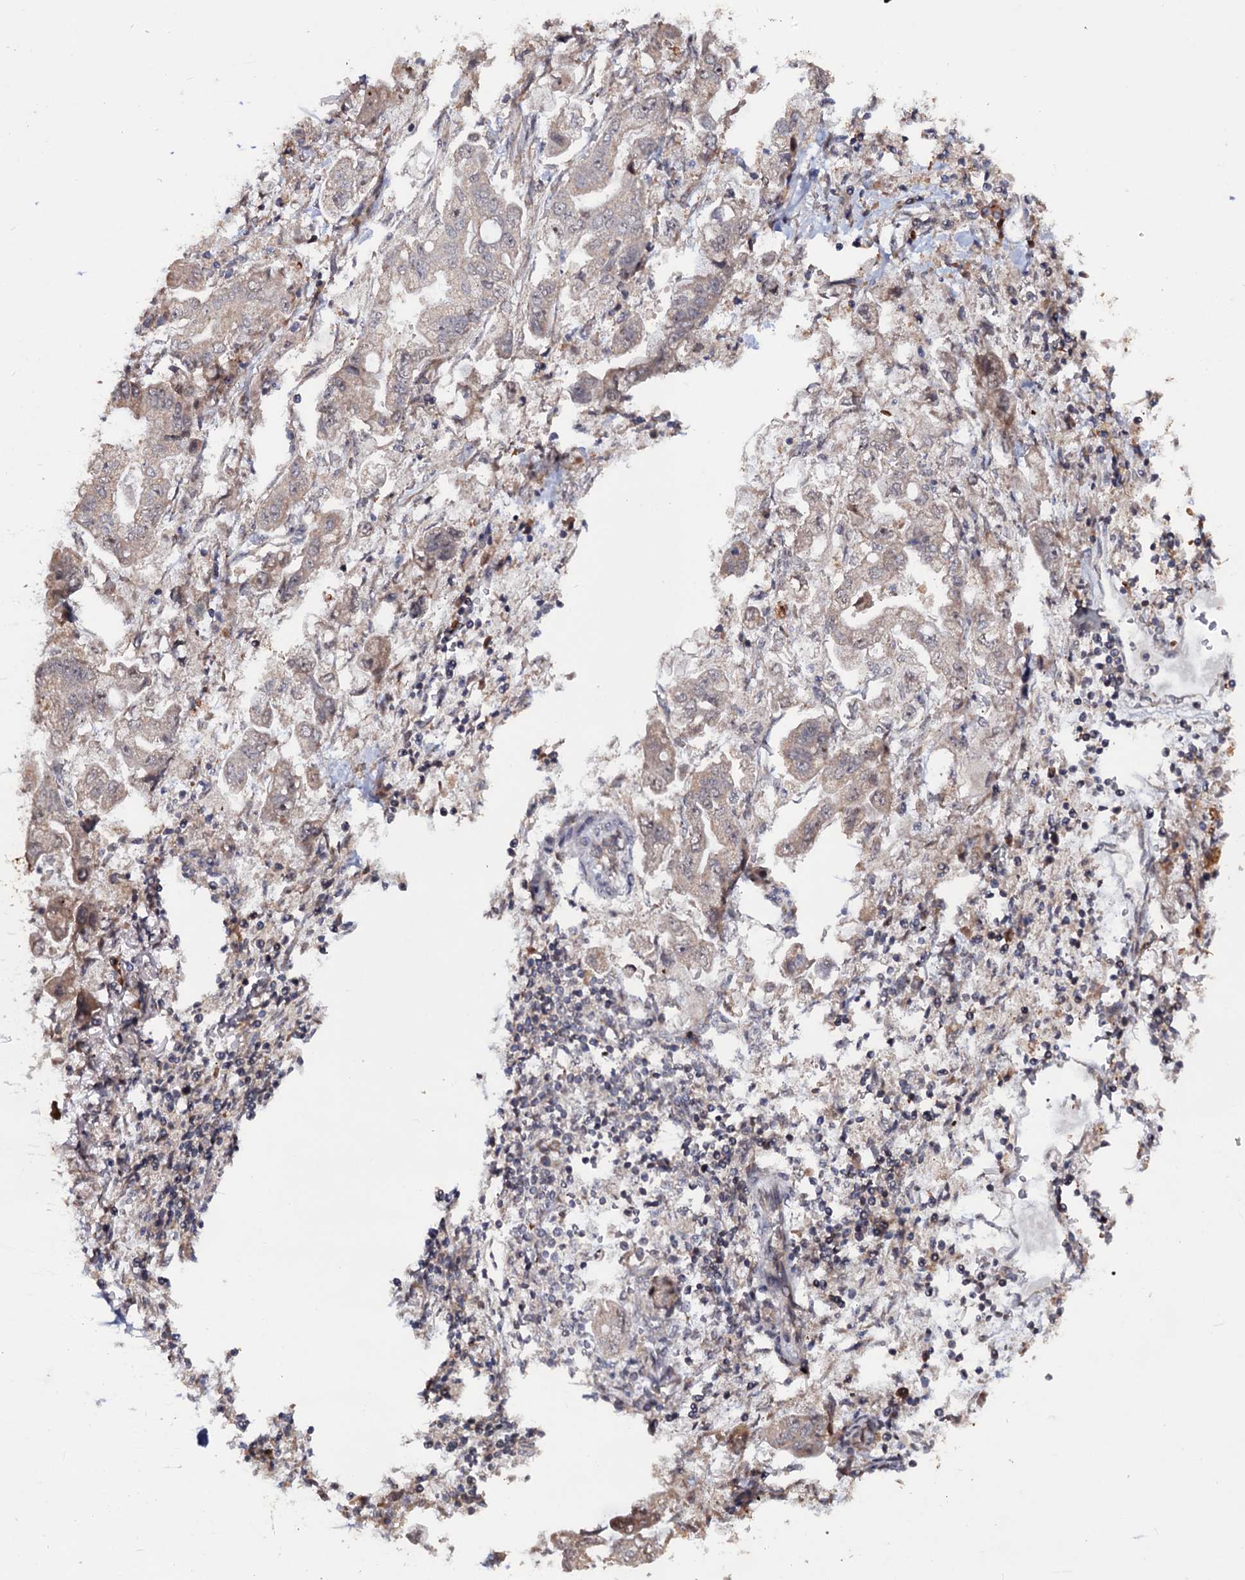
{"staining": {"intensity": "weak", "quantity": "<25%", "location": "cytoplasmic/membranous"}, "tissue": "stomach cancer", "cell_type": "Tumor cells", "image_type": "cancer", "snomed": [{"axis": "morphology", "description": "Adenocarcinoma, NOS"}, {"axis": "topography", "description": "Stomach"}], "caption": "DAB (3,3'-diaminobenzidine) immunohistochemical staining of stomach adenocarcinoma reveals no significant positivity in tumor cells.", "gene": "LRRC63", "patient": {"sex": "male", "age": 62}}